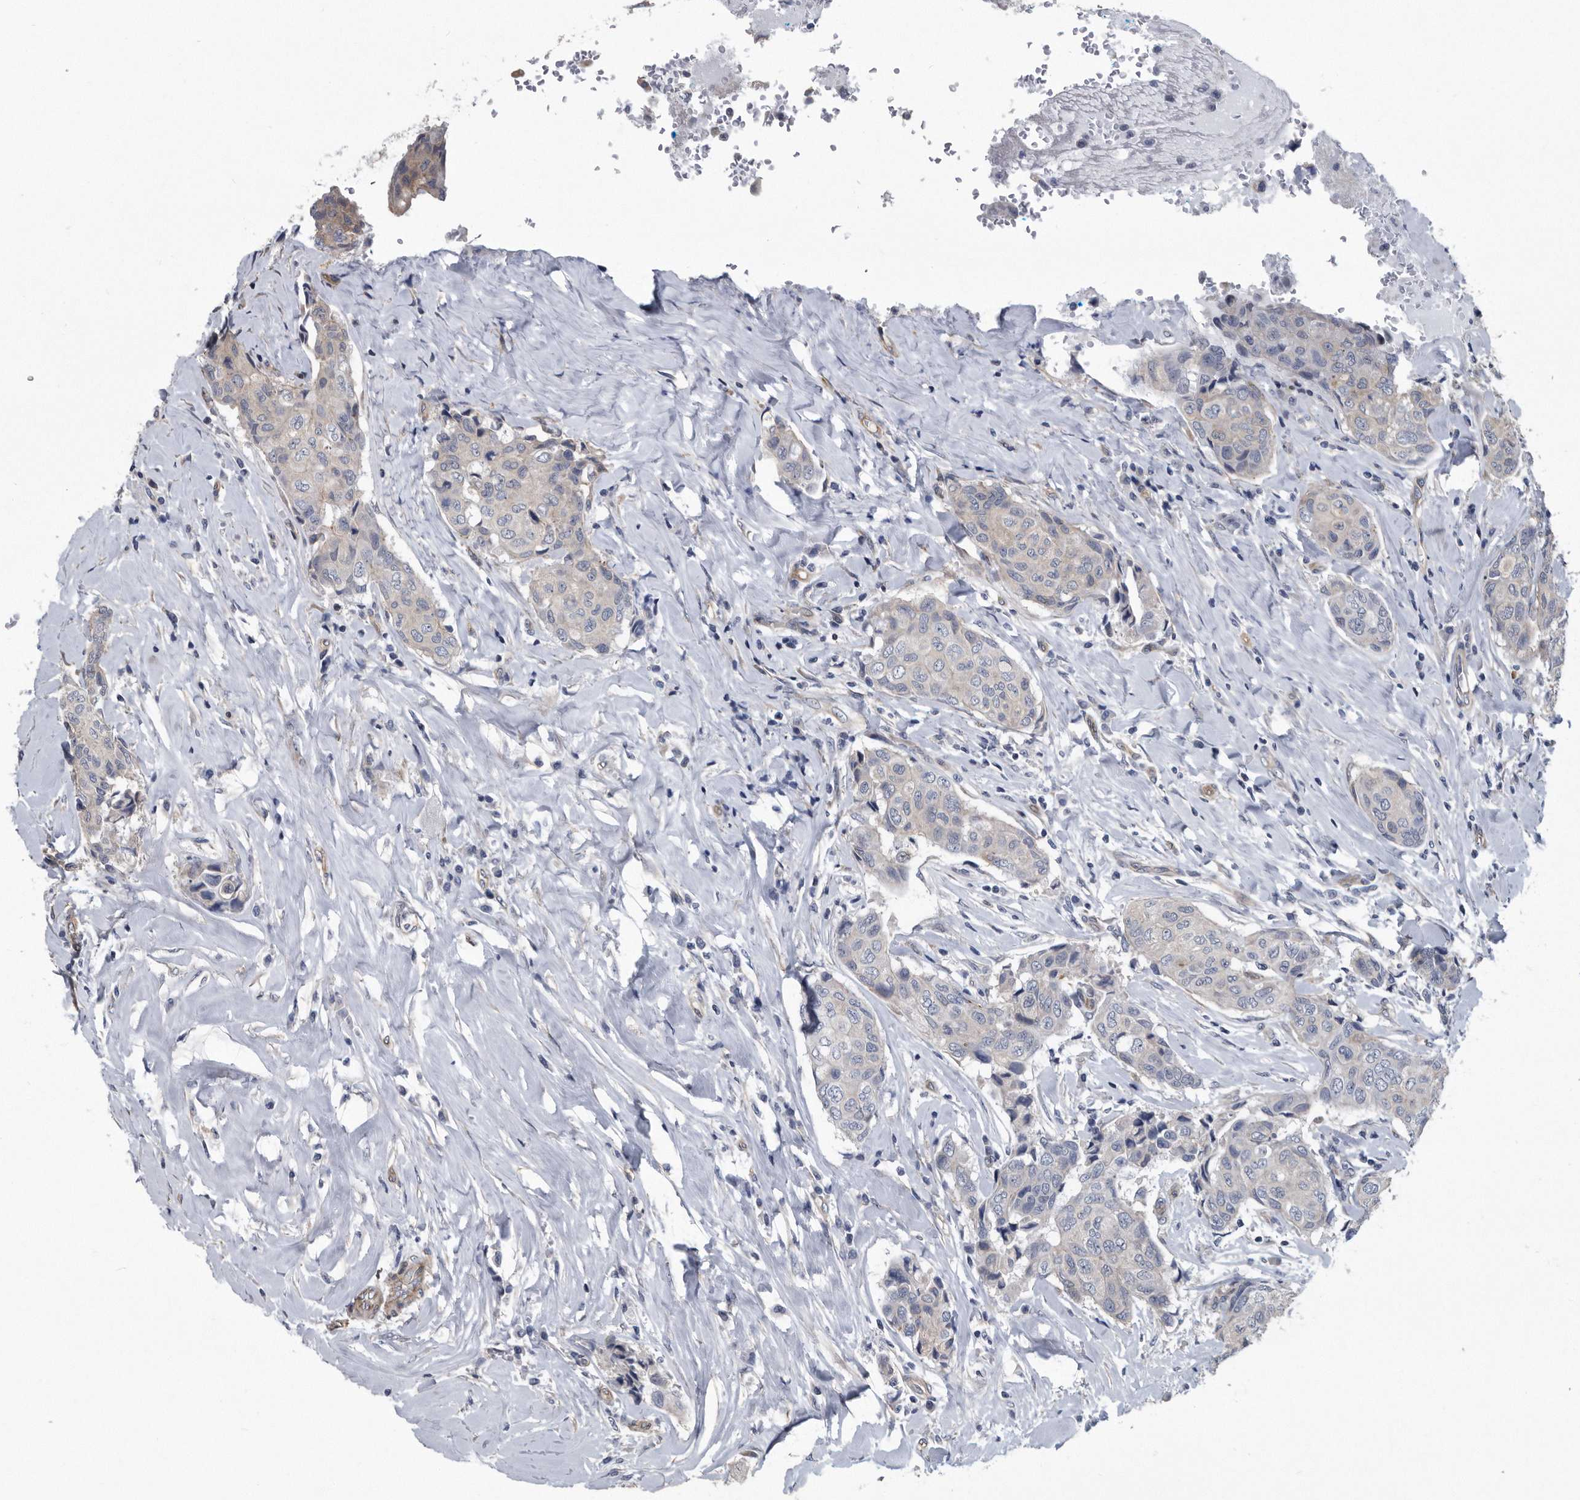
{"staining": {"intensity": "weak", "quantity": "<25%", "location": "cytoplasmic/membranous"}, "tissue": "breast cancer", "cell_type": "Tumor cells", "image_type": "cancer", "snomed": [{"axis": "morphology", "description": "Duct carcinoma"}, {"axis": "topography", "description": "Breast"}], "caption": "Immunohistochemical staining of human intraductal carcinoma (breast) displays no significant expression in tumor cells.", "gene": "ARMCX1", "patient": {"sex": "female", "age": 80}}